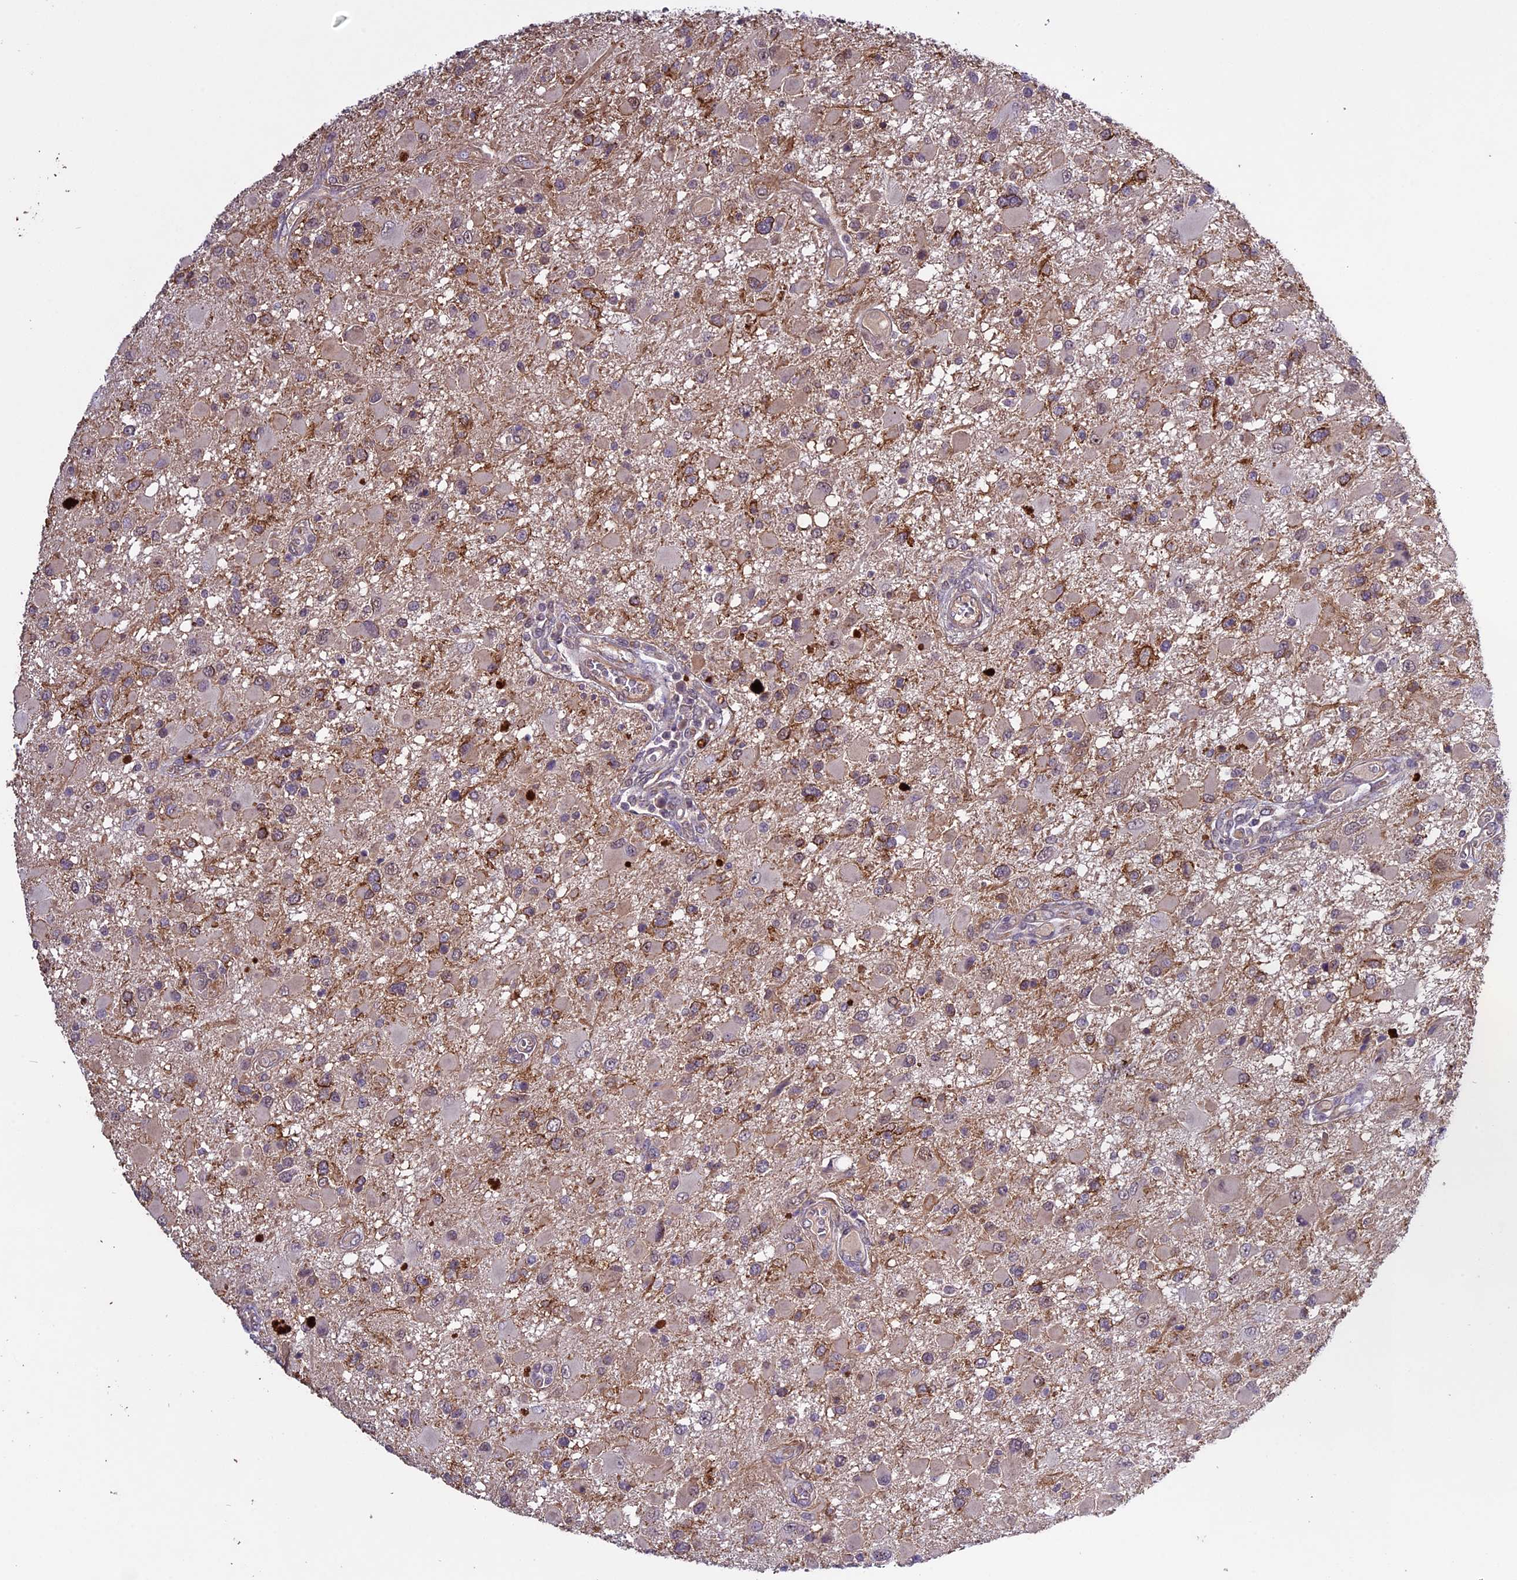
{"staining": {"intensity": "weak", "quantity": "<25%", "location": "cytoplasmic/membranous"}, "tissue": "glioma", "cell_type": "Tumor cells", "image_type": "cancer", "snomed": [{"axis": "morphology", "description": "Glioma, malignant, High grade"}, {"axis": "topography", "description": "Brain"}], "caption": "IHC photomicrograph of neoplastic tissue: glioma stained with DAB demonstrates no significant protein positivity in tumor cells.", "gene": "C3orf70", "patient": {"sex": "male", "age": 53}}